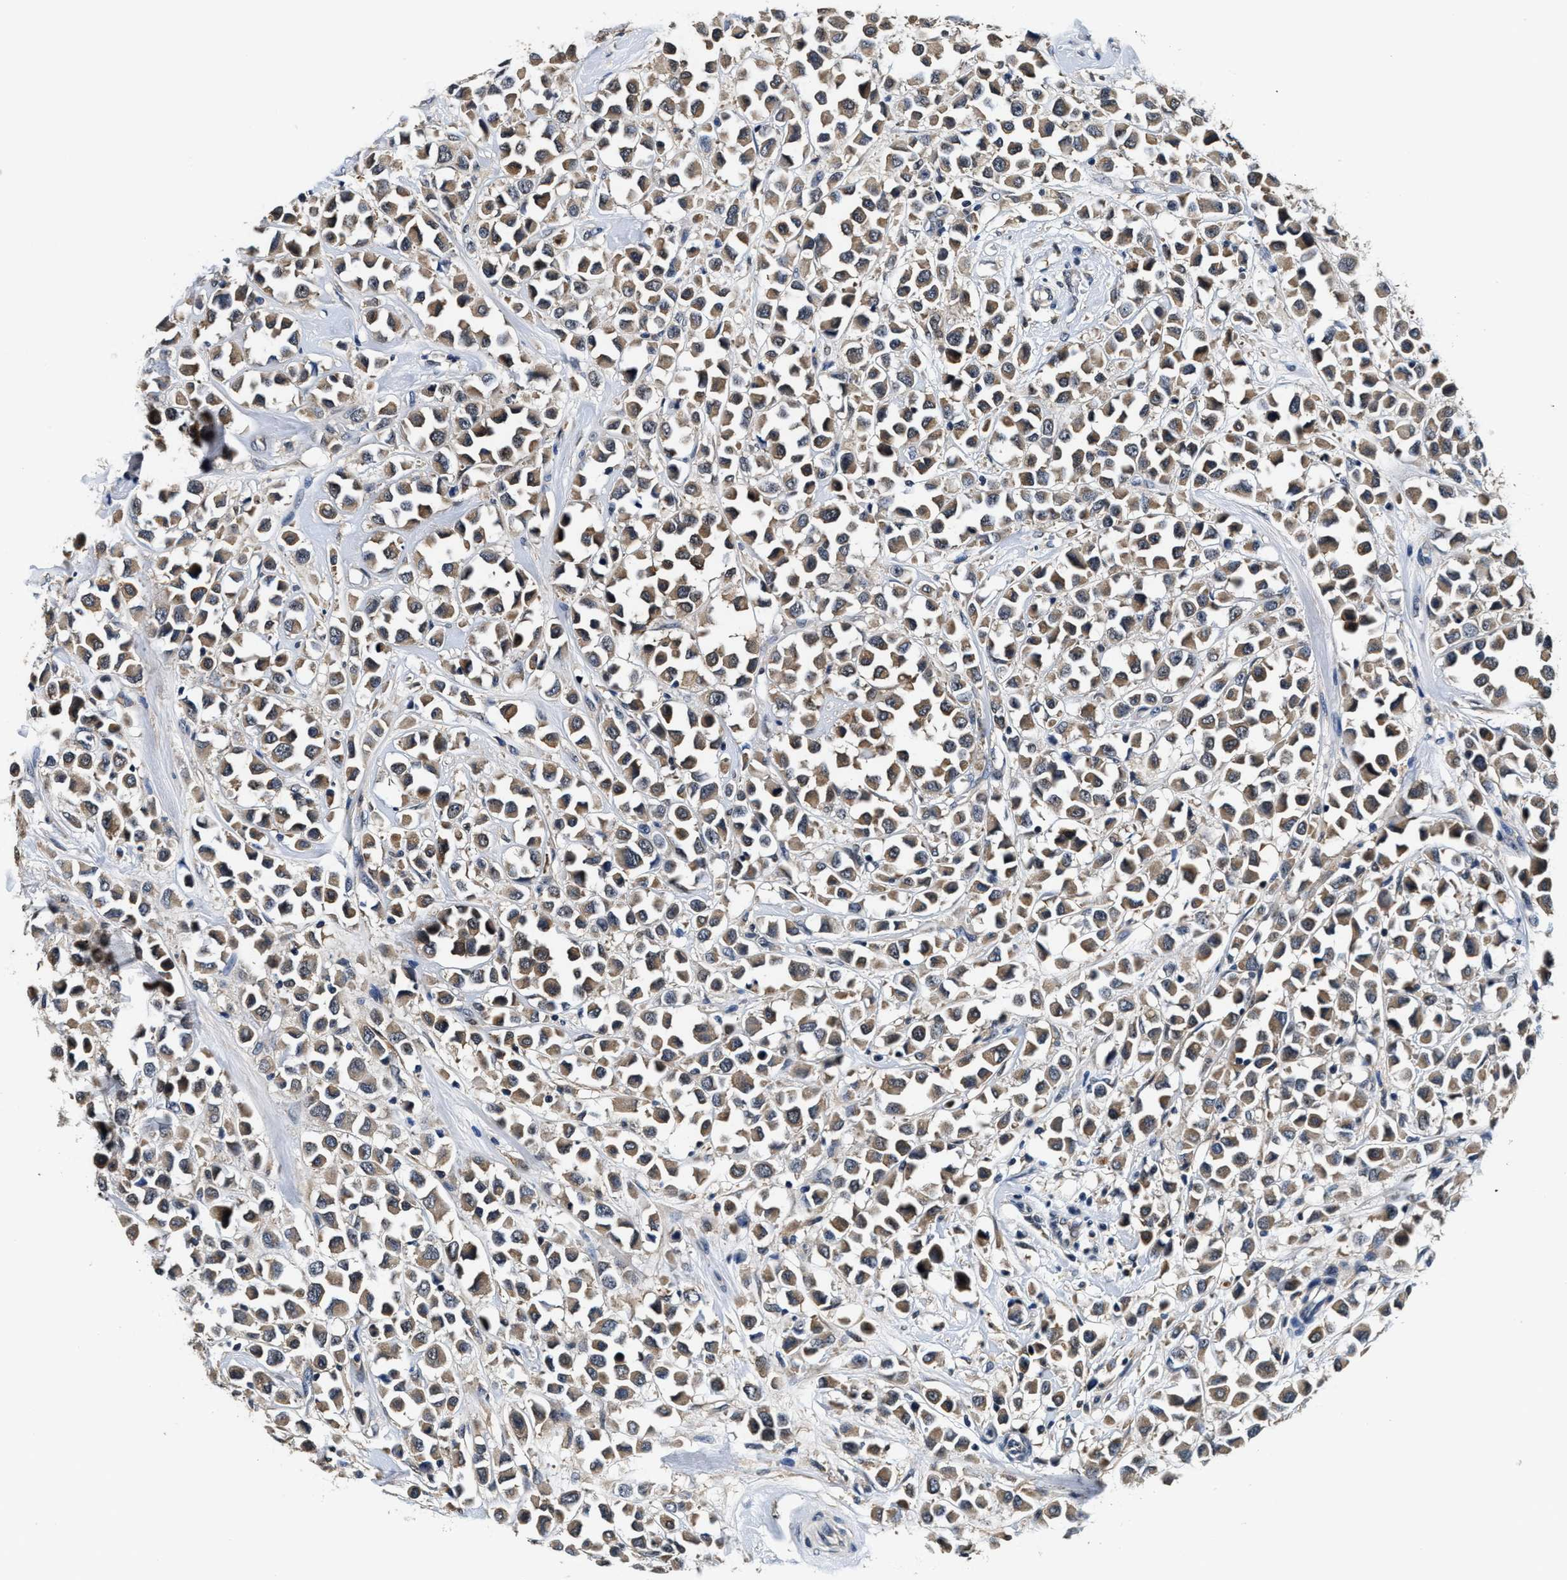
{"staining": {"intensity": "weak", "quantity": ">75%", "location": "cytoplasmic/membranous"}, "tissue": "breast cancer", "cell_type": "Tumor cells", "image_type": "cancer", "snomed": [{"axis": "morphology", "description": "Duct carcinoma"}, {"axis": "topography", "description": "Breast"}], "caption": "Brown immunohistochemical staining in breast cancer shows weak cytoplasmic/membranous expression in about >75% of tumor cells.", "gene": "PHPT1", "patient": {"sex": "female", "age": 61}}